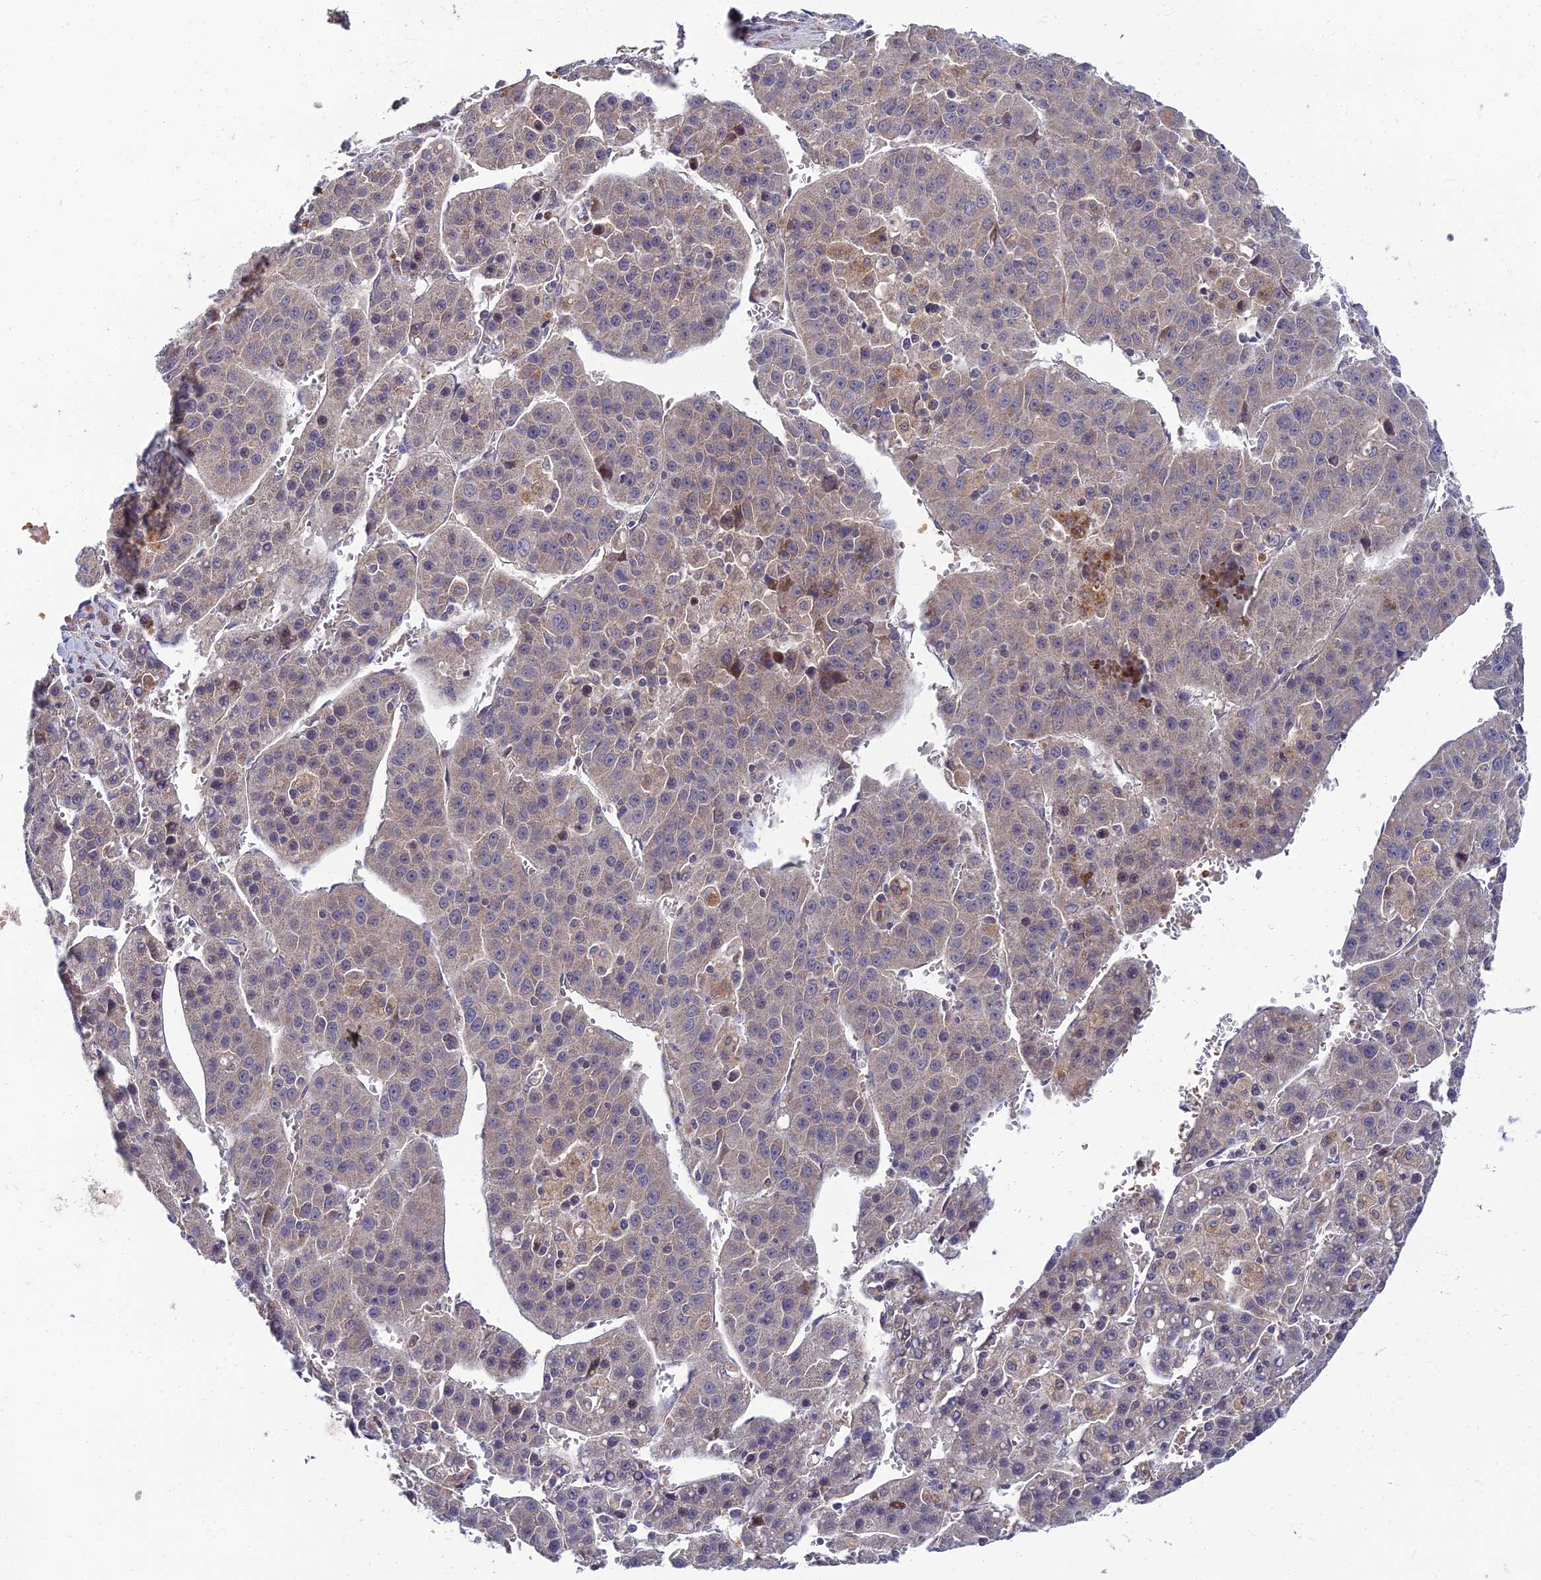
{"staining": {"intensity": "weak", "quantity": "<25%", "location": "cytoplasmic/membranous"}, "tissue": "liver cancer", "cell_type": "Tumor cells", "image_type": "cancer", "snomed": [{"axis": "morphology", "description": "Carcinoma, Hepatocellular, NOS"}, {"axis": "topography", "description": "Liver"}], "caption": "IHC photomicrograph of human liver cancer (hepatocellular carcinoma) stained for a protein (brown), which displays no positivity in tumor cells.", "gene": "NPY", "patient": {"sex": "female", "age": 53}}